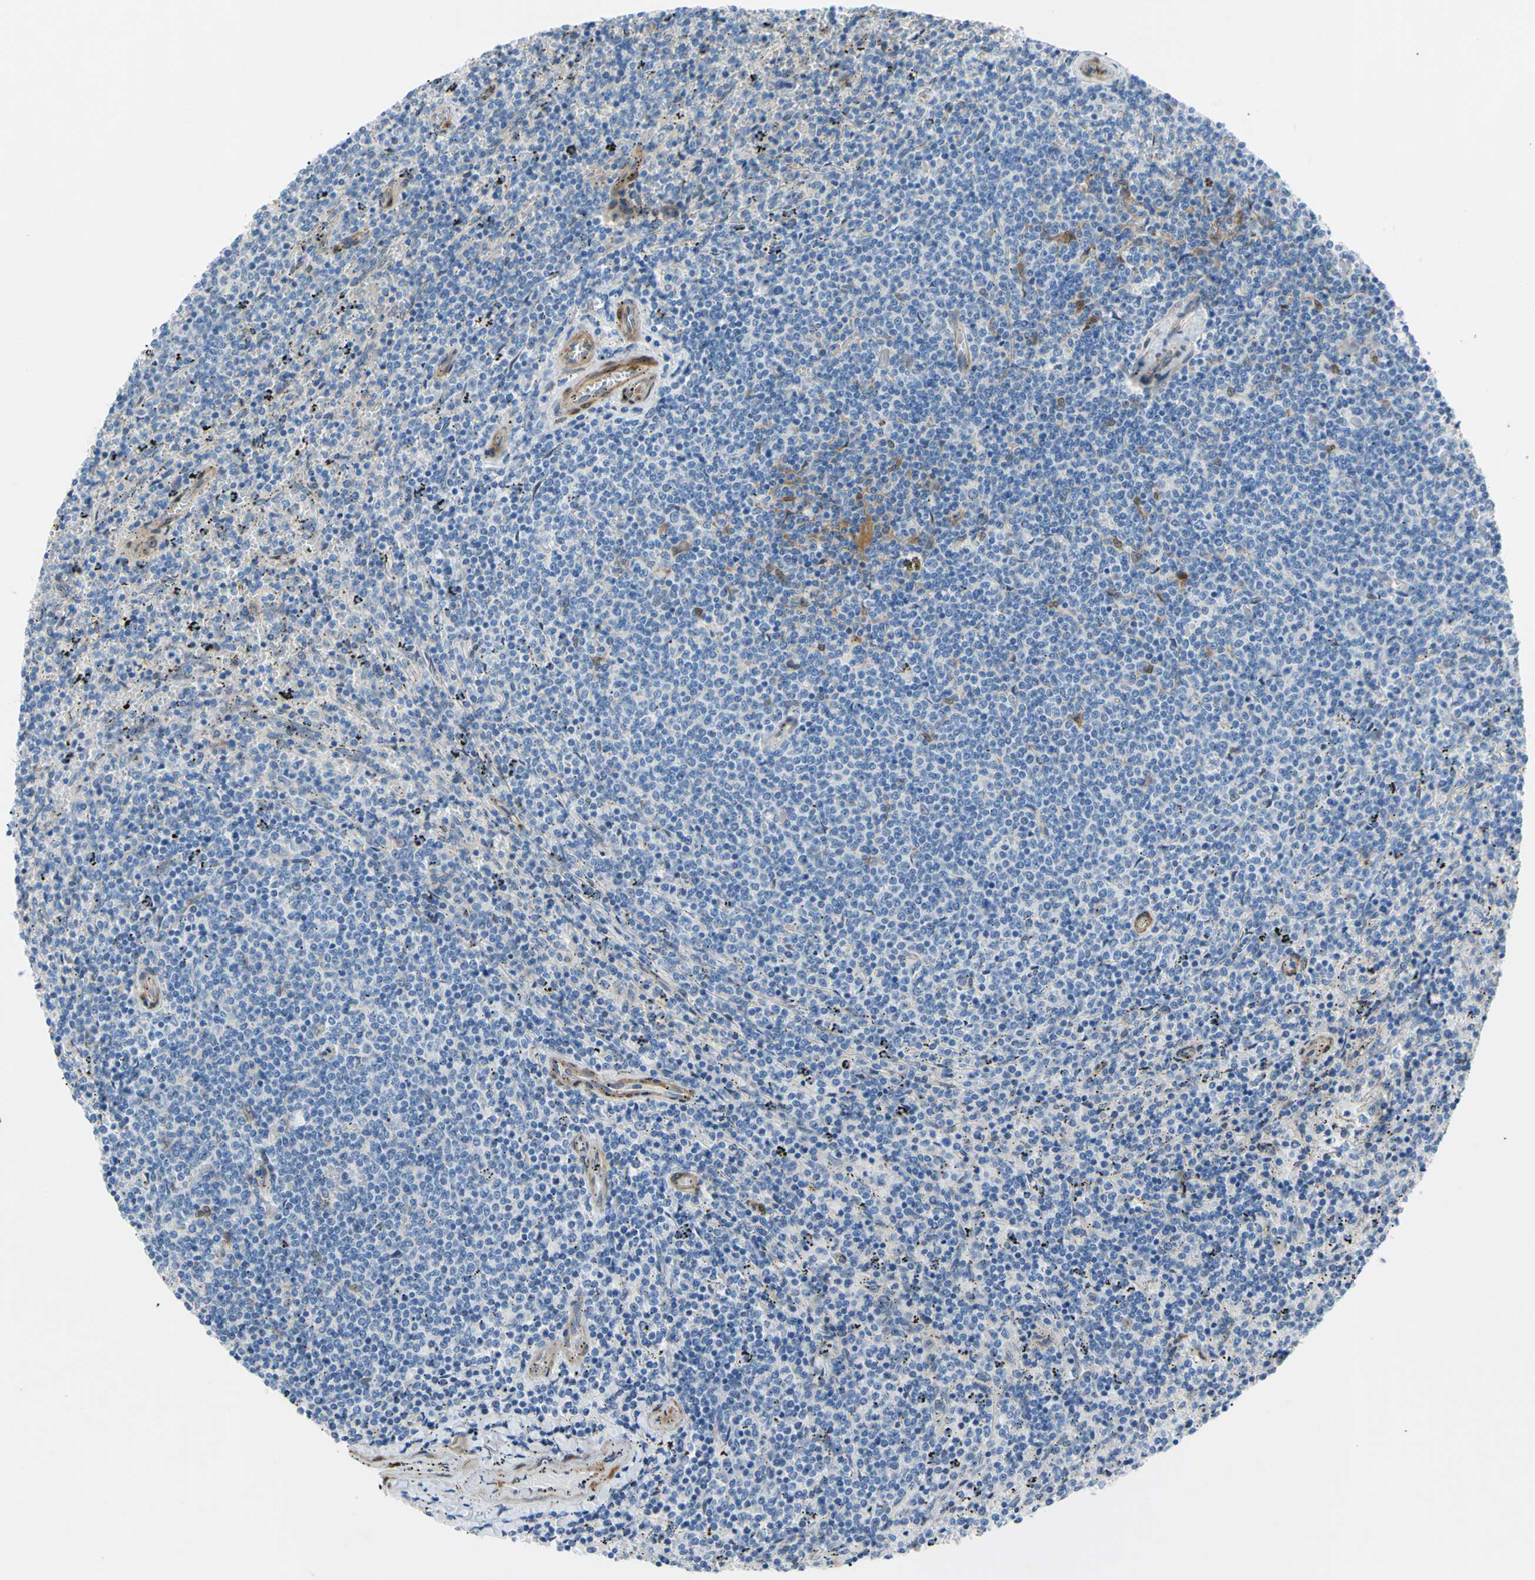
{"staining": {"intensity": "weak", "quantity": "<25%", "location": "cytoplasmic/membranous"}, "tissue": "lymphoma", "cell_type": "Tumor cells", "image_type": "cancer", "snomed": [{"axis": "morphology", "description": "Malignant lymphoma, non-Hodgkin's type, Low grade"}, {"axis": "topography", "description": "Spleen"}], "caption": "Tumor cells are negative for brown protein staining in lymphoma. (DAB immunohistochemistry with hematoxylin counter stain).", "gene": "NOL3", "patient": {"sex": "female", "age": 50}}